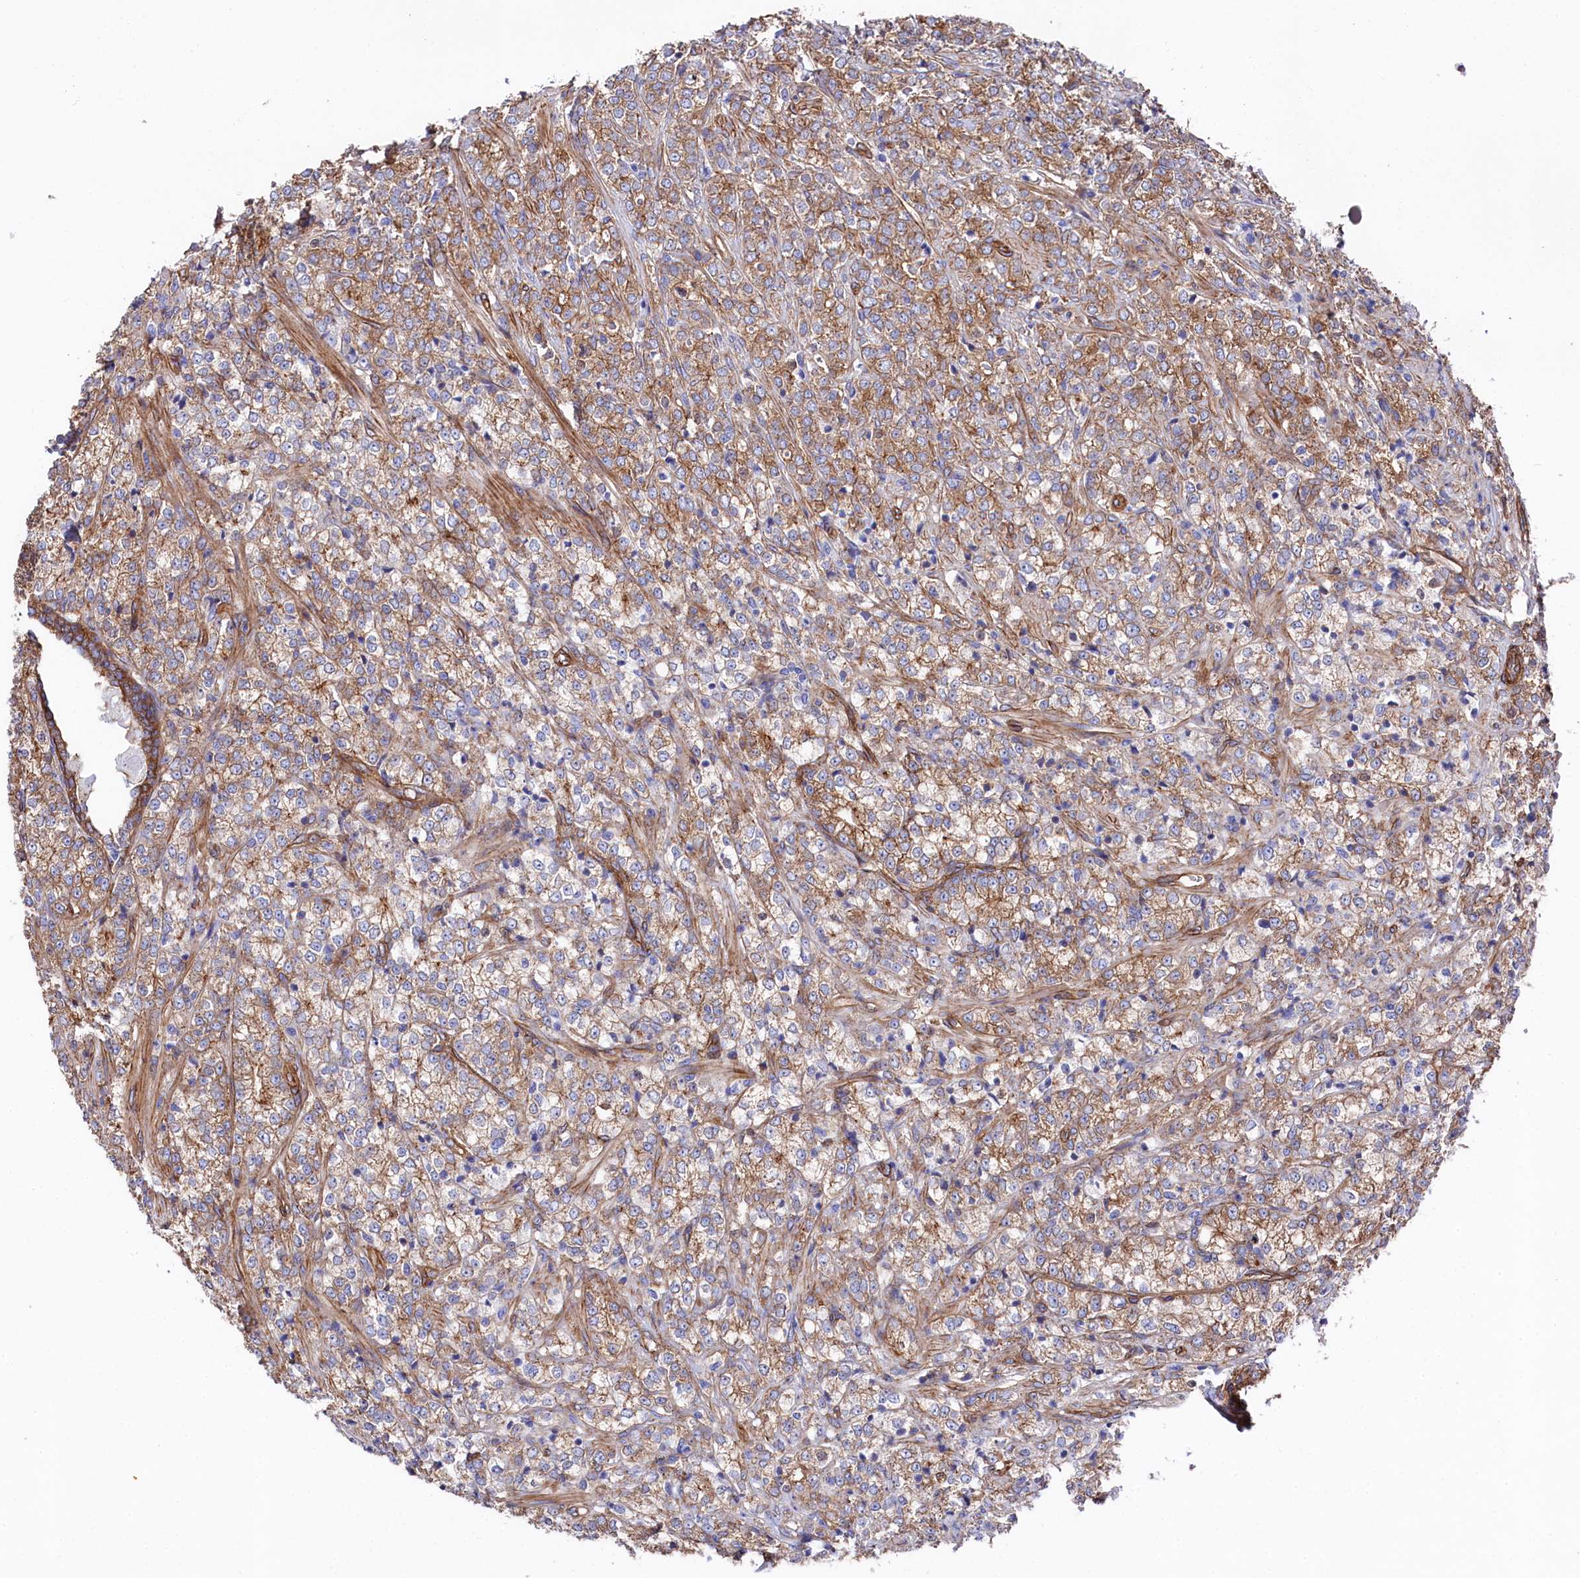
{"staining": {"intensity": "moderate", "quantity": ">75%", "location": "cytoplasmic/membranous"}, "tissue": "prostate cancer", "cell_type": "Tumor cells", "image_type": "cancer", "snomed": [{"axis": "morphology", "description": "Adenocarcinoma, High grade"}, {"axis": "topography", "description": "Prostate"}], "caption": "Moderate cytoplasmic/membranous expression for a protein is appreciated in about >75% of tumor cells of high-grade adenocarcinoma (prostate) using immunohistochemistry (IHC).", "gene": "TNKS1BP1", "patient": {"sex": "male", "age": 69}}